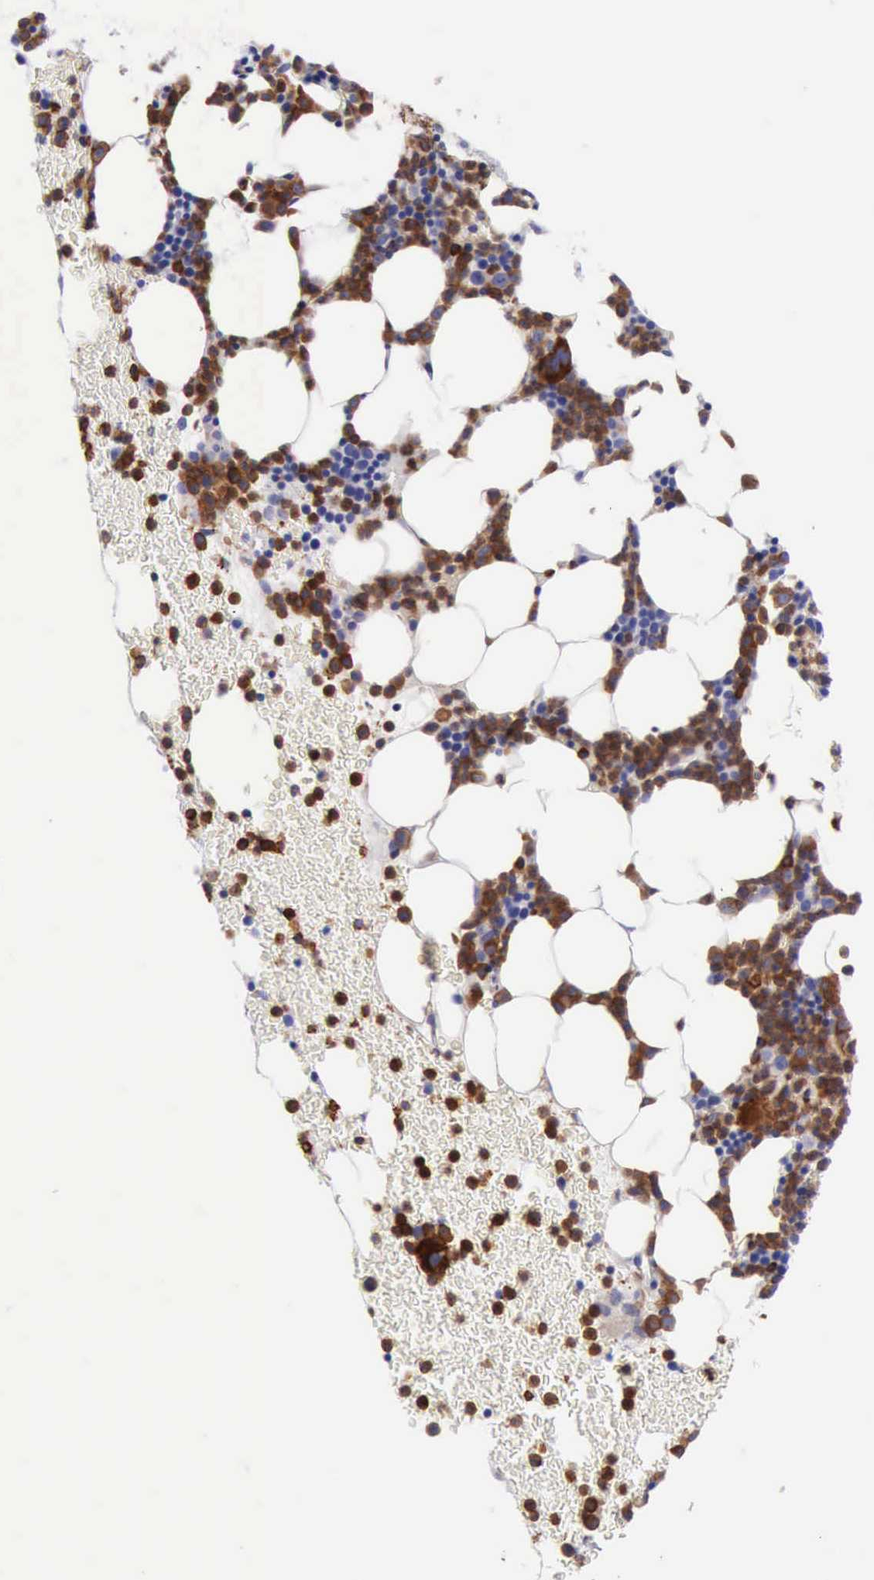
{"staining": {"intensity": "moderate", "quantity": "25%-75%", "location": "cytoplasmic/membranous,nuclear"}, "tissue": "bone marrow", "cell_type": "Hematopoietic cells", "image_type": "normal", "snomed": [{"axis": "morphology", "description": "Normal tissue, NOS"}, {"axis": "topography", "description": "Bone marrow"}], "caption": "DAB immunohistochemical staining of normal human bone marrow demonstrates moderate cytoplasmic/membranous,nuclear protein positivity in approximately 25%-75% of hematopoietic cells. Ihc stains the protein in brown and the nuclei are stained blue.", "gene": "FLNA", "patient": {"sex": "female", "age": 53}}